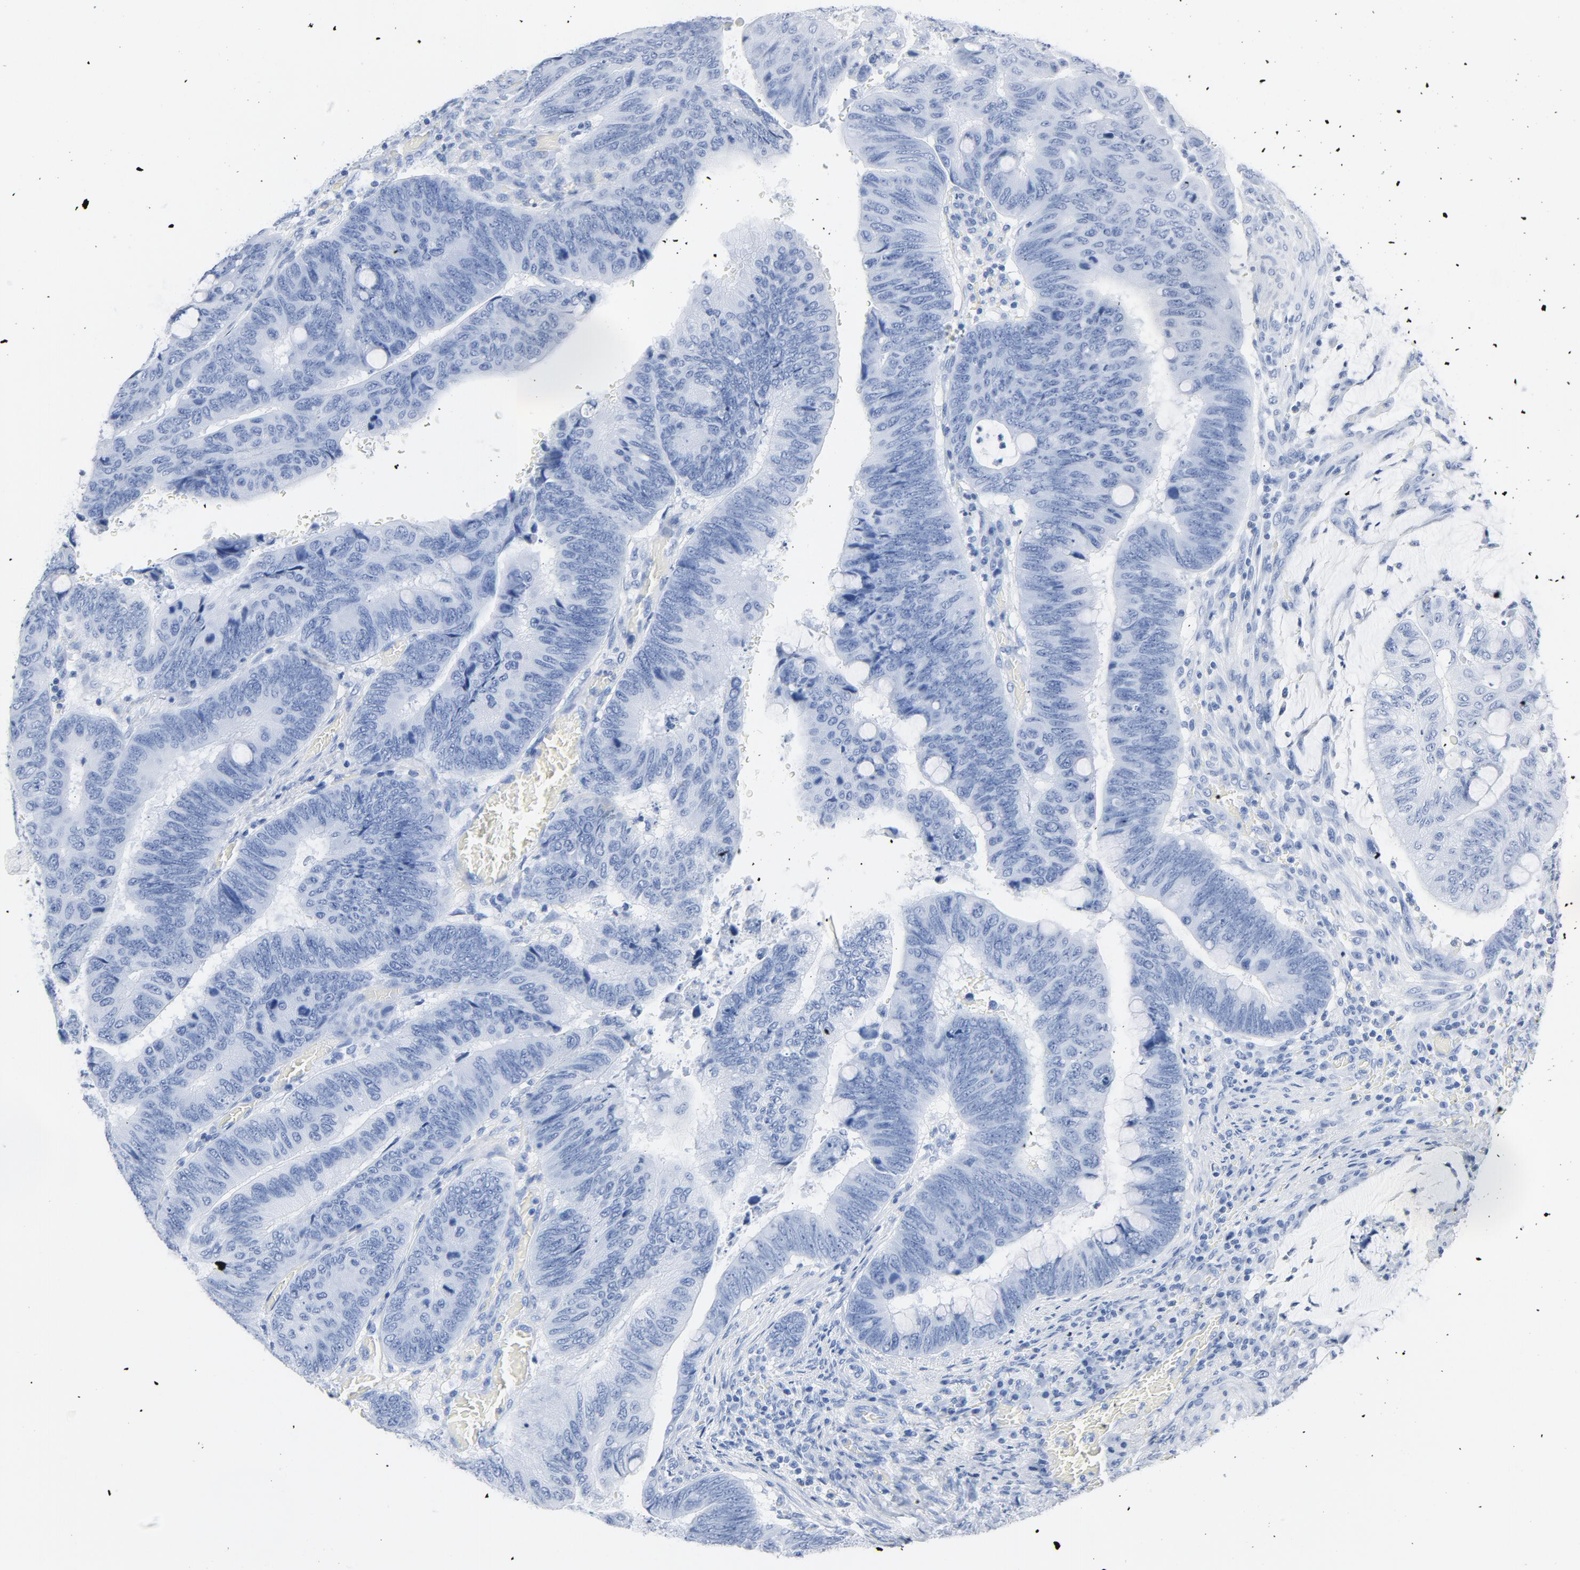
{"staining": {"intensity": "negative", "quantity": "none", "location": "none"}, "tissue": "colorectal cancer", "cell_type": "Tumor cells", "image_type": "cancer", "snomed": [{"axis": "morphology", "description": "Normal tissue, NOS"}, {"axis": "morphology", "description": "Adenocarcinoma, NOS"}, {"axis": "topography", "description": "Rectum"}], "caption": "Tumor cells are negative for protein expression in human colorectal cancer (adenocarcinoma).", "gene": "PTPRB", "patient": {"sex": "male", "age": 92}}